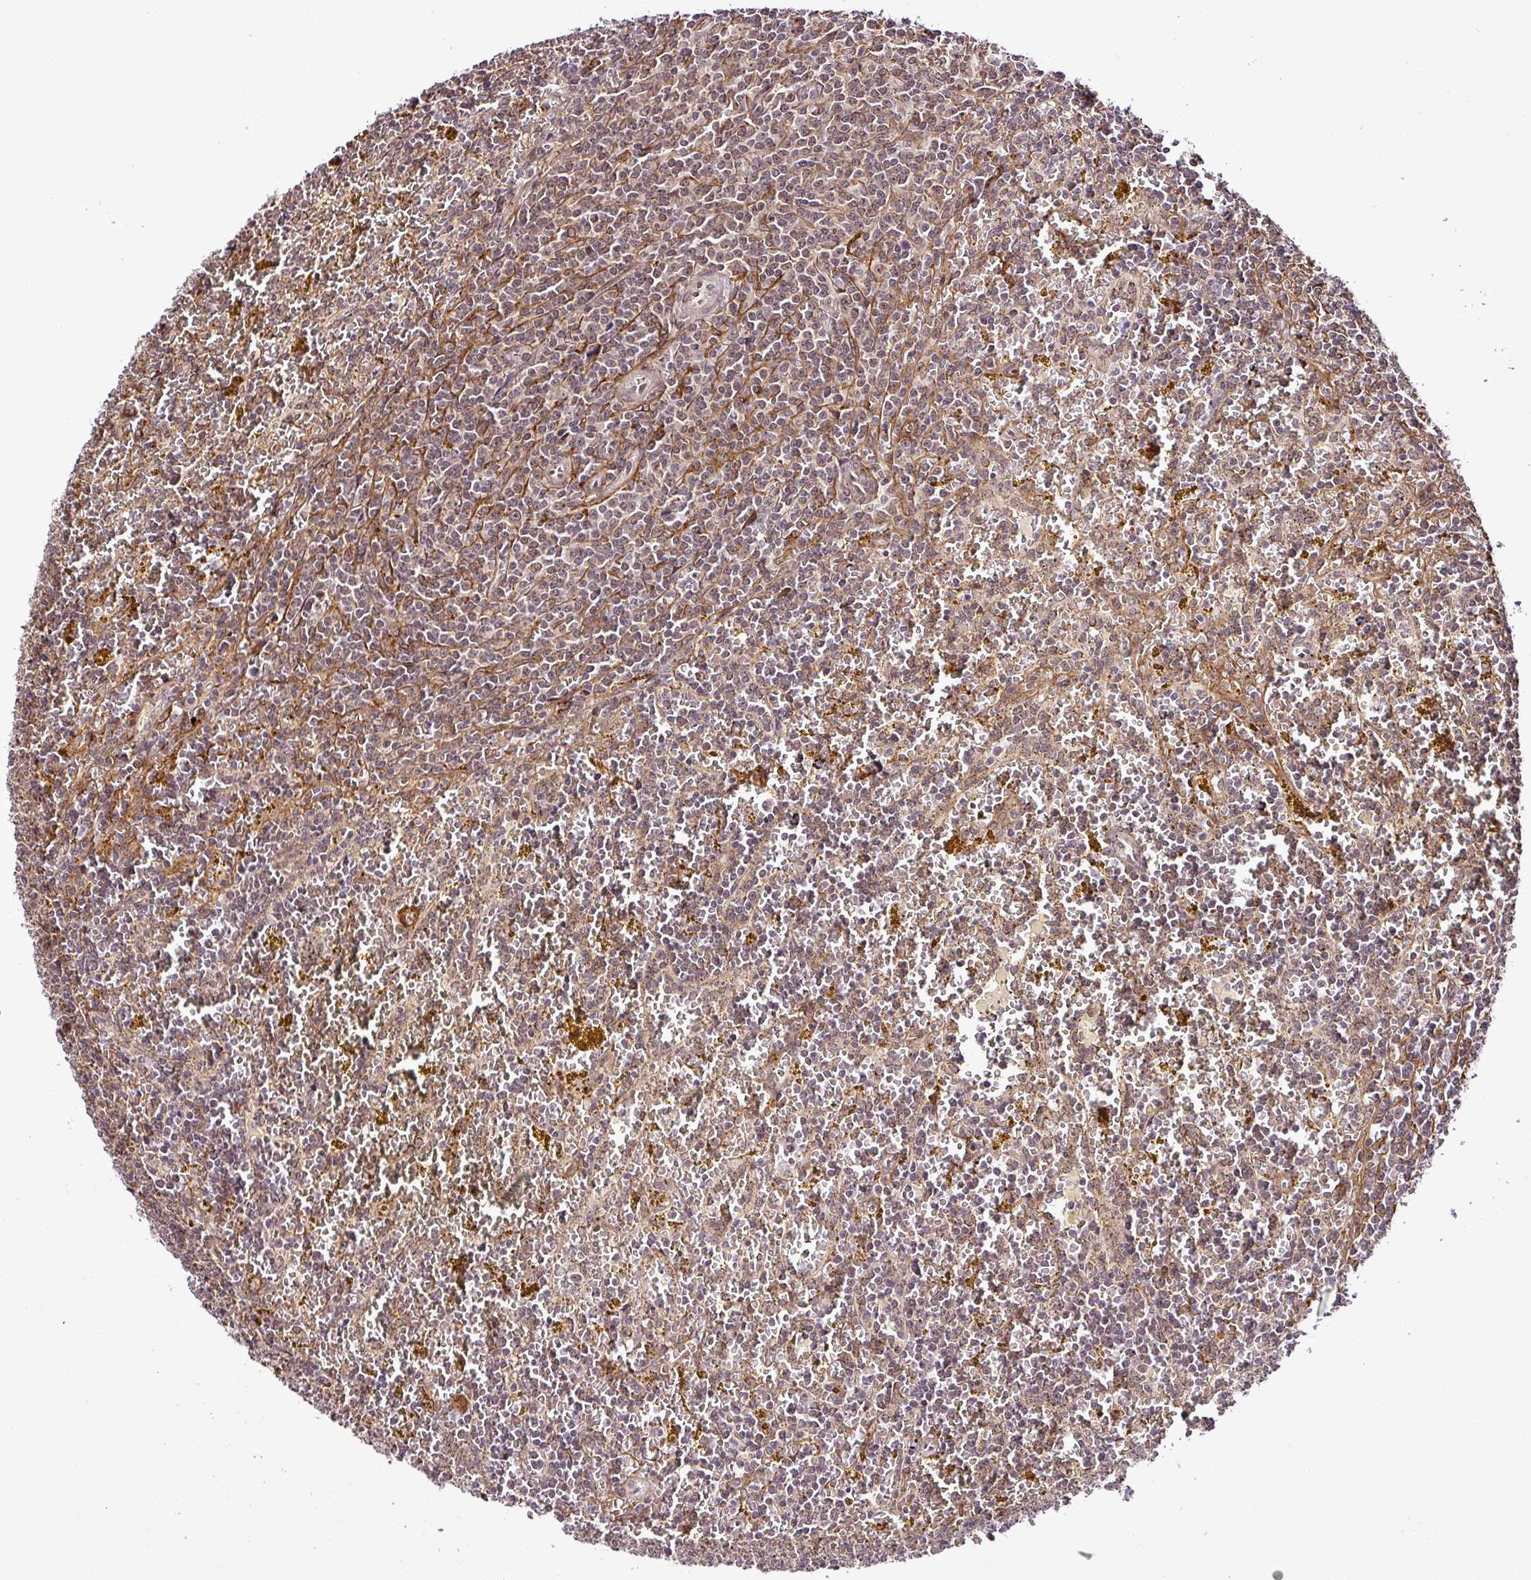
{"staining": {"intensity": "weak", "quantity": "<25%", "location": "cytoplasmic/membranous,nuclear"}, "tissue": "lymphoma", "cell_type": "Tumor cells", "image_type": "cancer", "snomed": [{"axis": "morphology", "description": "Malignant lymphoma, non-Hodgkin's type, Low grade"}, {"axis": "topography", "description": "Spleen"}, {"axis": "topography", "description": "Lymph node"}], "caption": "Immunohistochemical staining of low-grade malignant lymphoma, non-Hodgkin's type demonstrates no significant staining in tumor cells.", "gene": "FAM153A", "patient": {"sex": "female", "age": 66}}